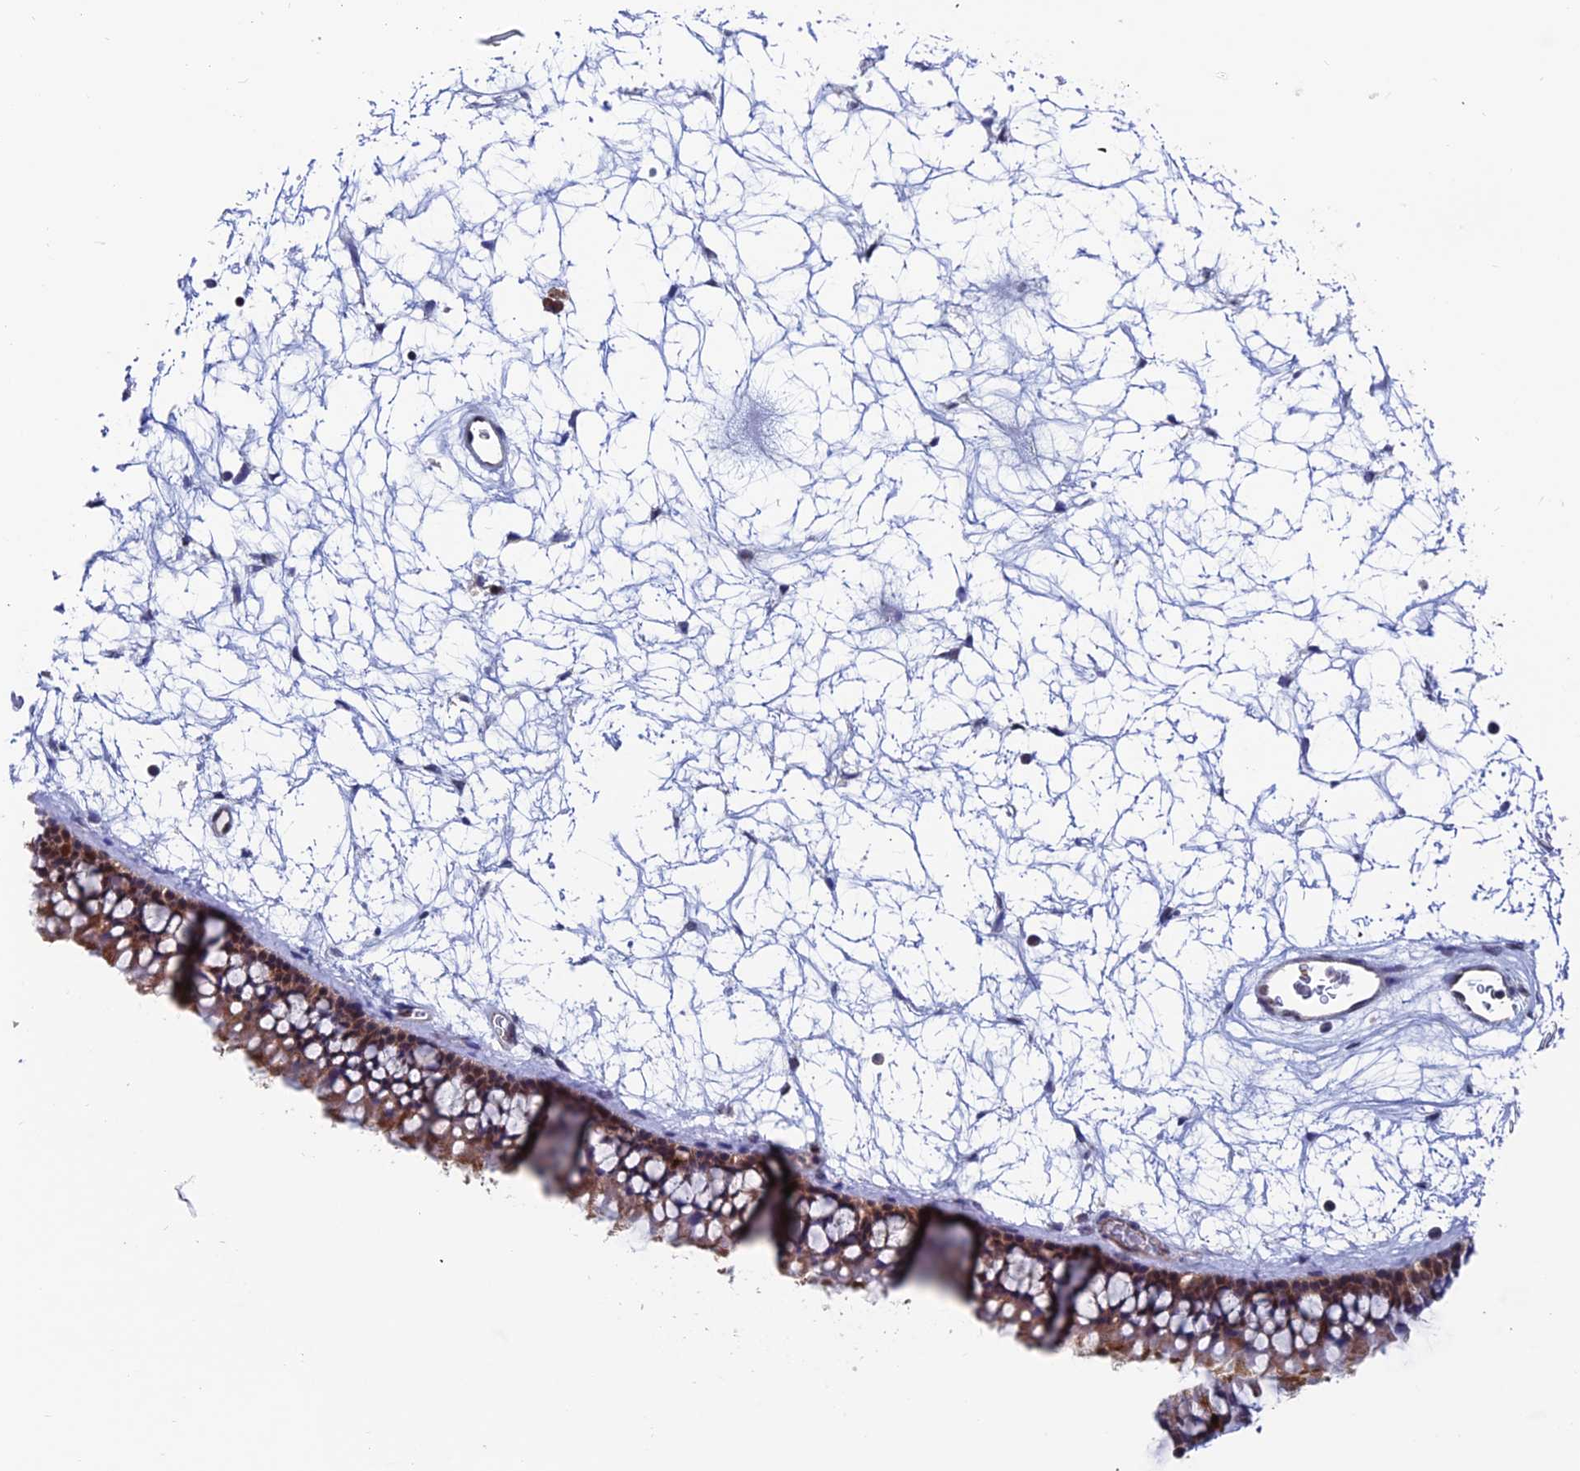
{"staining": {"intensity": "moderate", "quantity": ">75%", "location": "cytoplasmic/membranous,nuclear"}, "tissue": "nasopharynx", "cell_type": "Respiratory epithelial cells", "image_type": "normal", "snomed": [{"axis": "morphology", "description": "Normal tissue, NOS"}, {"axis": "topography", "description": "Nasopharynx"}], "caption": "An immunohistochemistry (IHC) histopathology image of normal tissue is shown. Protein staining in brown highlights moderate cytoplasmic/membranous,nuclear positivity in nasopharynx within respiratory epithelial cells. (DAB (3,3'-diaminobenzidine) = brown stain, brightfield microscopy at high magnification).", "gene": "IGBP1", "patient": {"sex": "male", "age": 64}}